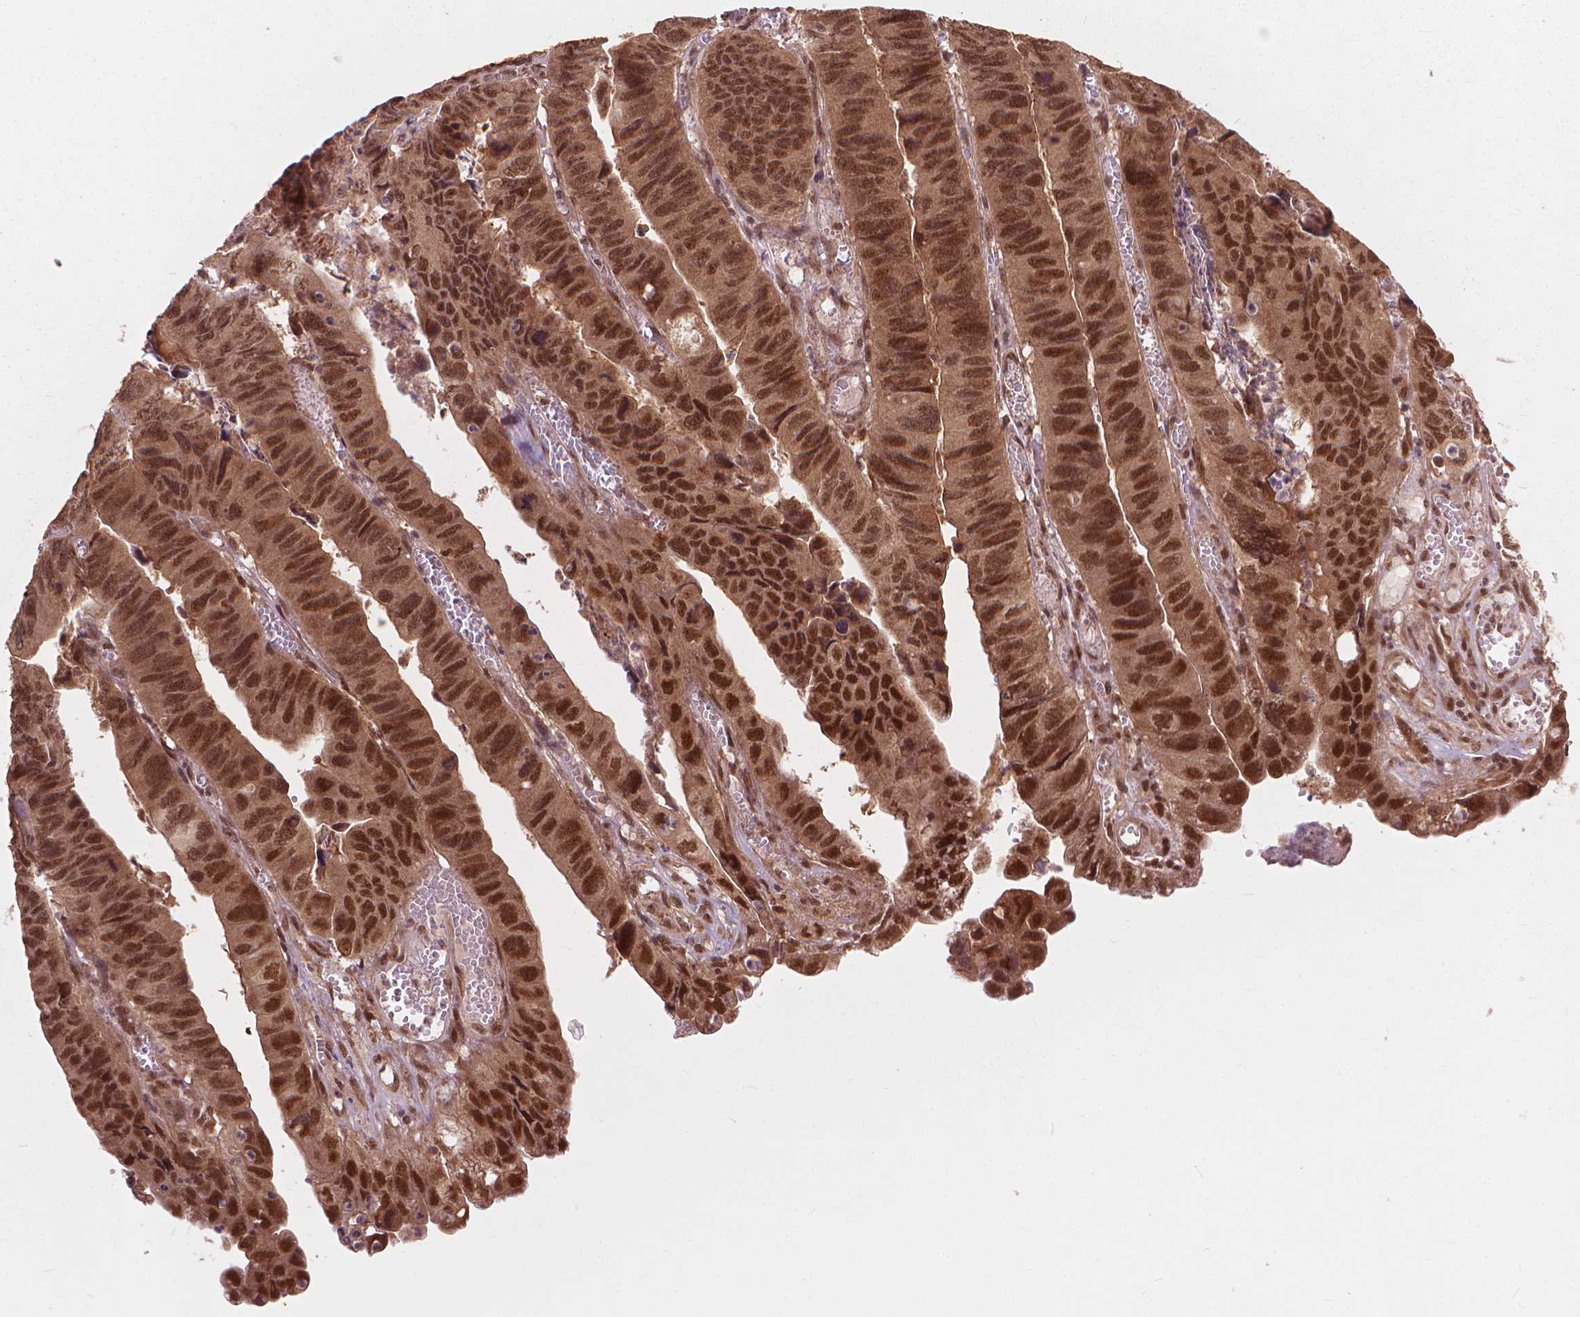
{"staining": {"intensity": "moderate", "quantity": ">75%", "location": "nuclear"}, "tissue": "stomach cancer", "cell_type": "Tumor cells", "image_type": "cancer", "snomed": [{"axis": "morphology", "description": "Adenocarcinoma, NOS"}, {"axis": "topography", "description": "Stomach, lower"}], "caption": "Brown immunohistochemical staining in adenocarcinoma (stomach) reveals moderate nuclear staining in about >75% of tumor cells.", "gene": "SSU72", "patient": {"sex": "male", "age": 77}}